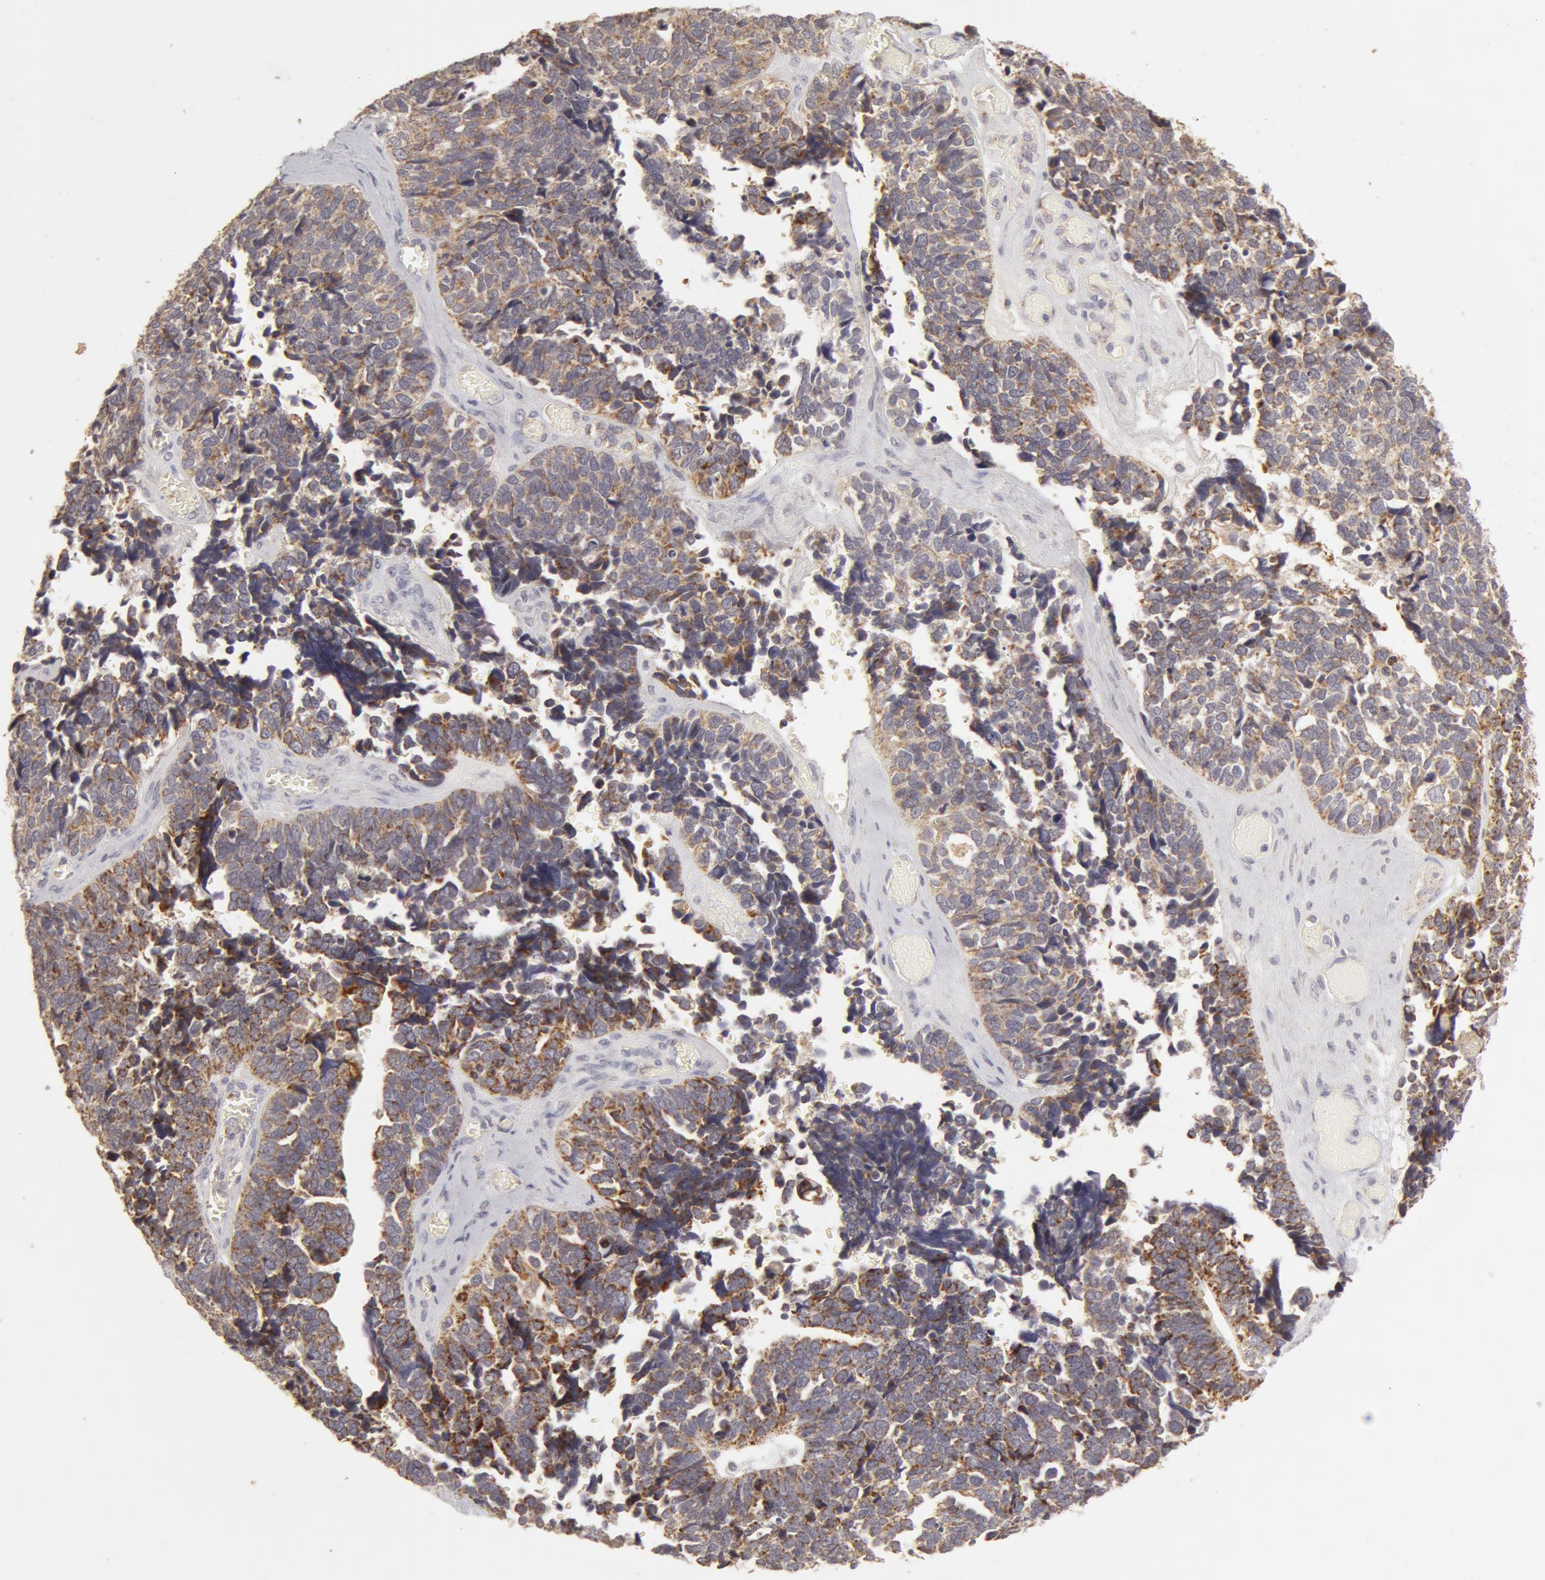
{"staining": {"intensity": "negative", "quantity": "none", "location": "none"}, "tissue": "ovarian cancer", "cell_type": "Tumor cells", "image_type": "cancer", "snomed": [{"axis": "morphology", "description": "Cystadenocarcinoma, serous, NOS"}, {"axis": "topography", "description": "Ovary"}], "caption": "Ovarian cancer (serous cystadenocarcinoma) was stained to show a protein in brown. There is no significant staining in tumor cells.", "gene": "ADPRH", "patient": {"sex": "female", "age": 77}}